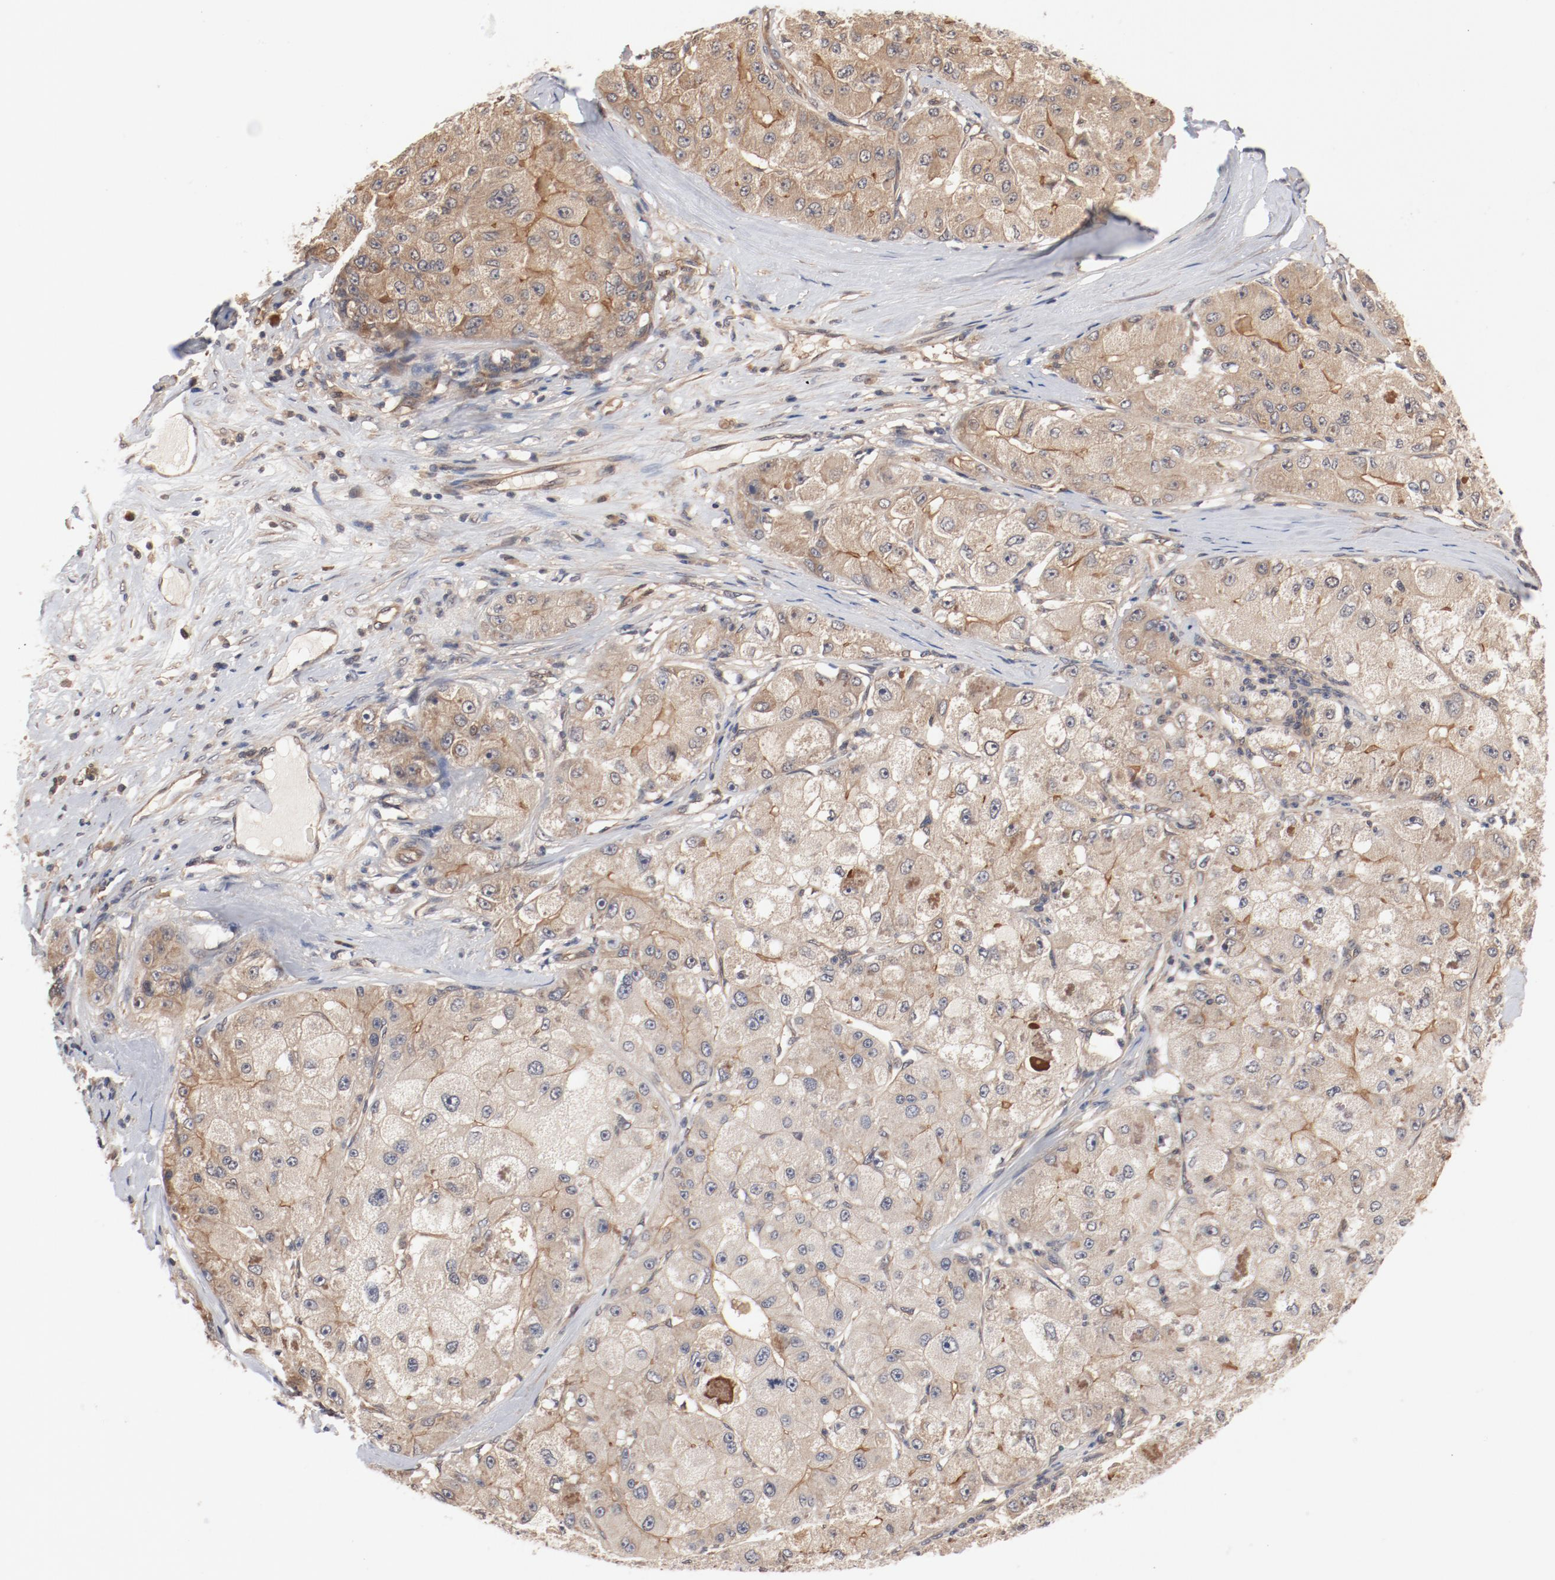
{"staining": {"intensity": "weak", "quantity": "<25%", "location": "cytoplasmic/membranous"}, "tissue": "liver cancer", "cell_type": "Tumor cells", "image_type": "cancer", "snomed": [{"axis": "morphology", "description": "Carcinoma, Hepatocellular, NOS"}, {"axis": "topography", "description": "Liver"}], "caption": "Immunohistochemistry (IHC) of human liver cancer reveals no expression in tumor cells.", "gene": "PITPNM2", "patient": {"sex": "male", "age": 80}}